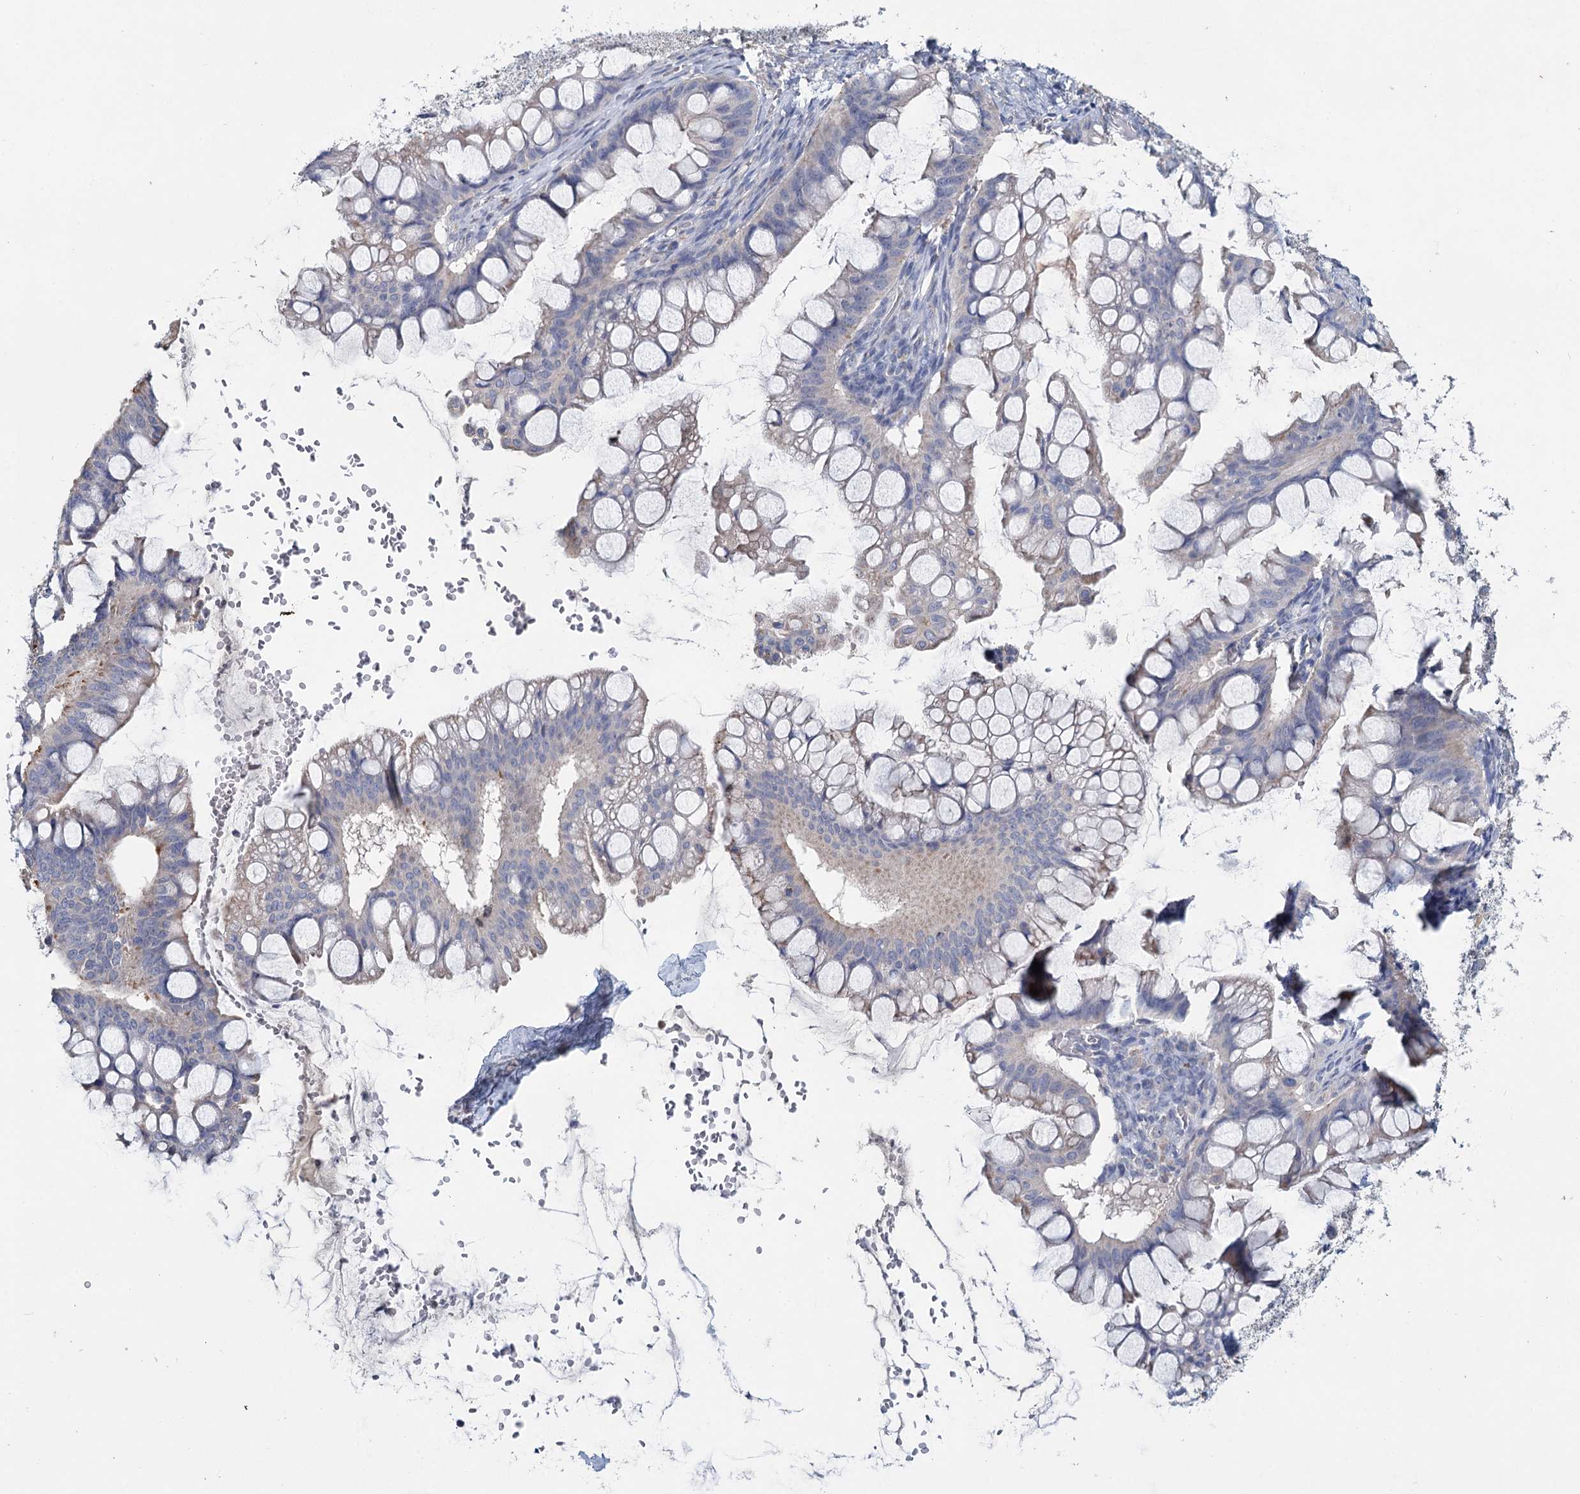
{"staining": {"intensity": "negative", "quantity": "none", "location": "none"}, "tissue": "ovarian cancer", "cell_type": "Tumor cells", "image_type": "cancer", "snomed": [{"axis": "morphology", "description": "Cystadenocarcinoma, mucinous, NOS"}, {"axis": "topography", "description": "Ovary"}], "caption": "Tumor cells show no significant protein staining in ovarian mucinous cystadenocarcinoma.", "gene": "ANKRD16", "patient": {"sex": "female", "age": 73}}